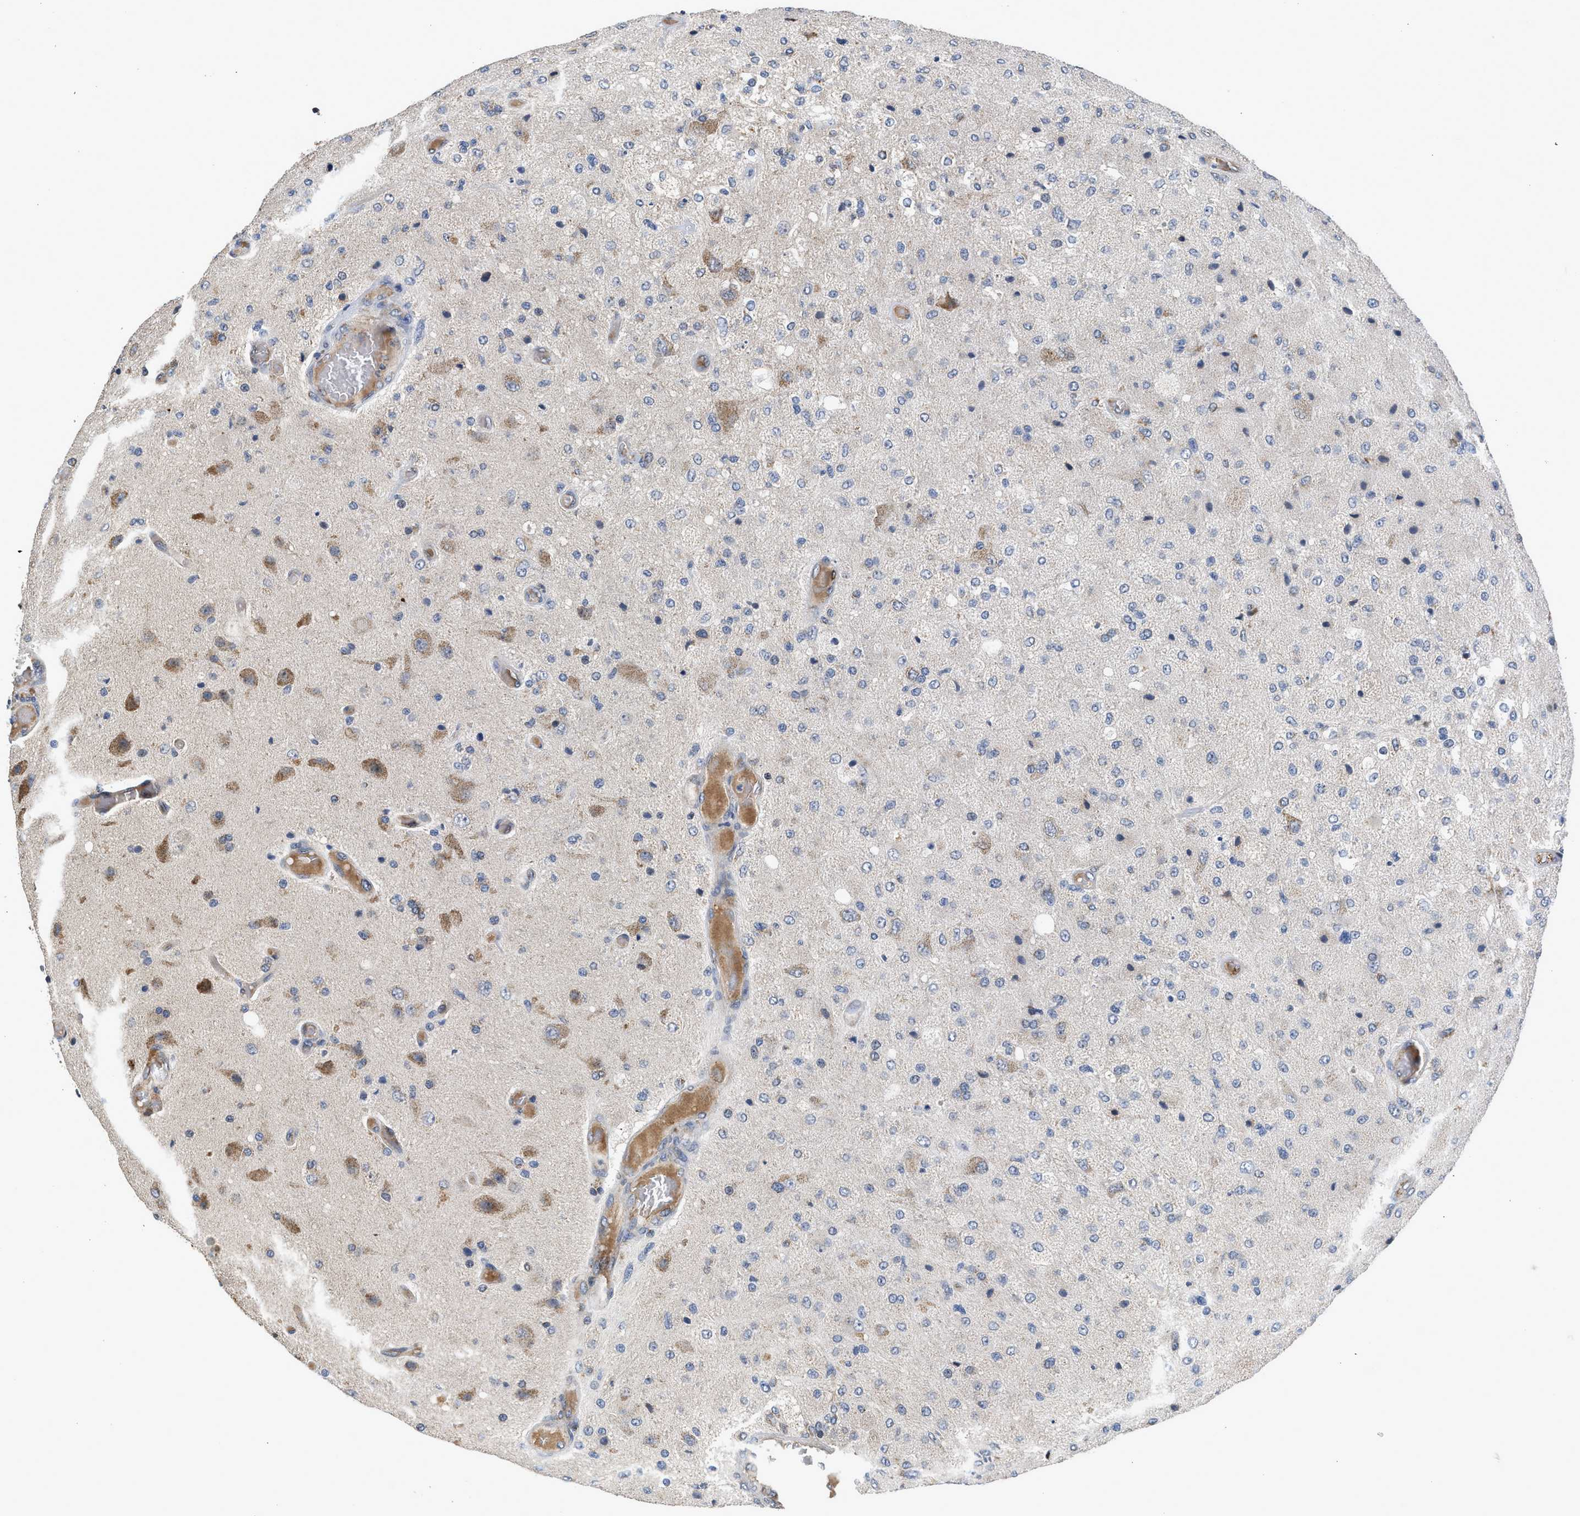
{"staining": {"intensity": "weak", "quantity": "<25%", "location": "cytoplasmic/membranous"}, "tissue": "glioma", "cell_type": "Tumor cells", "image_type": "cancer", "snomed": [{"axis": "morphology", "description": "Normal tissue, NOS"}, {"axis": "morphology", "description": "Glioma, malignant, High grade"}, {"axis": "topography", "description": "Cerebral cortex"}], "caption": "This is an immunohistochemistry histopathology image of glioma. There is no expression in tumor cells.", "gene": "PIM1", "patient": {"sex": "male", "age": 77}}